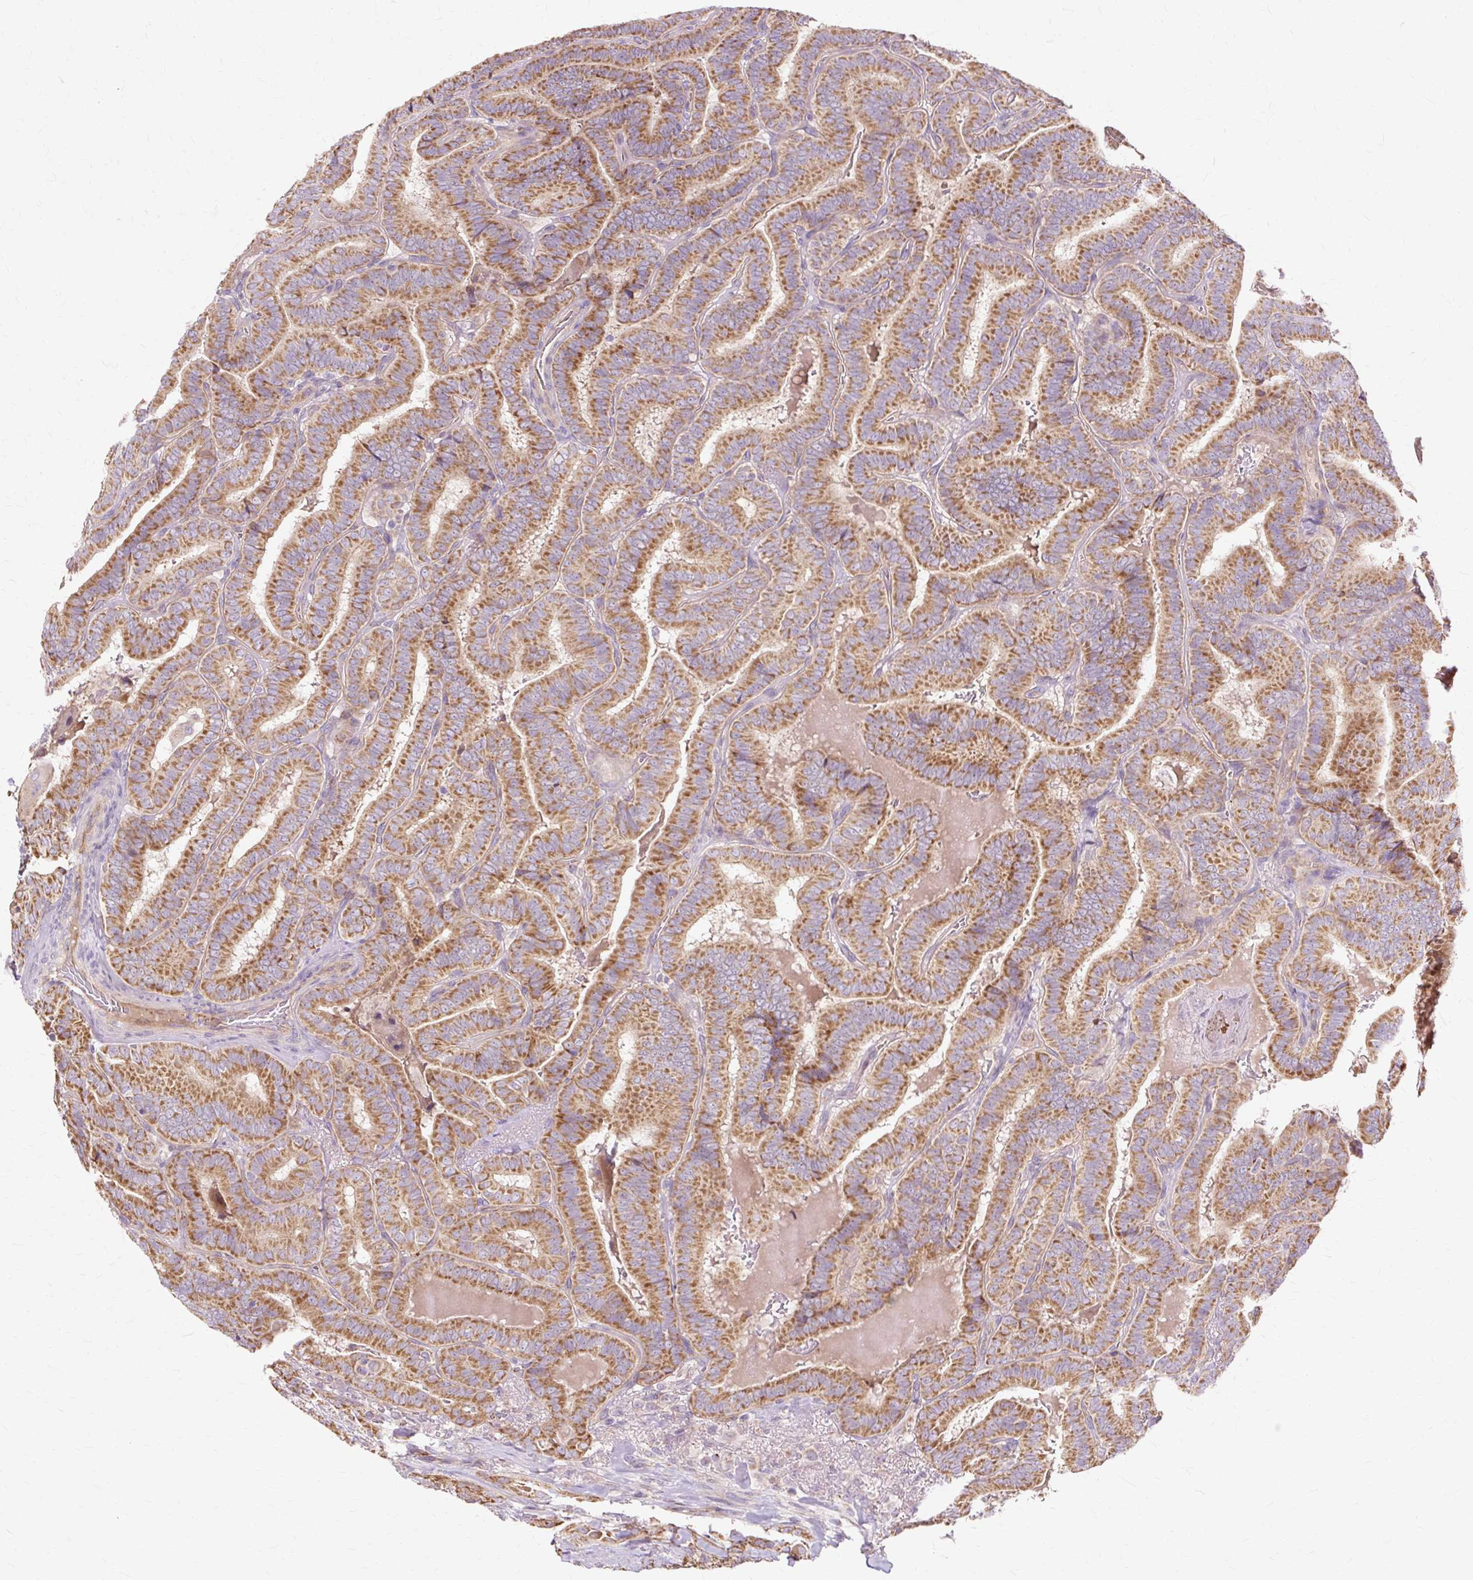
{"staining": {"intensity": "moderate", "quantity": ">75%", "location": "cytoplasmic/membranous"}, "tissue": "thyroid cancer", "cell_type": "Tumor cells", "image_type": "cancer", "snomed": [{"axis": "morphology", "description": "Papillary adenocarcinoma, NOS"}, {"axis": "topography", "description": "Thyroid gland"}], "caption": "The photomicrograph demonstrates a brown stain indicating the presence of a protein in the cytoplasmic/membranous of tumor cells in papillary adenocarcinoma (thyroid). The staining was performed using DAB to visualize the protein expression in brown, while the nuclei were stained in blue with hematoxylin (Magnification: 20x).", "gene": "PDZD2", "patient": {"sex": "male", "age": 61}}